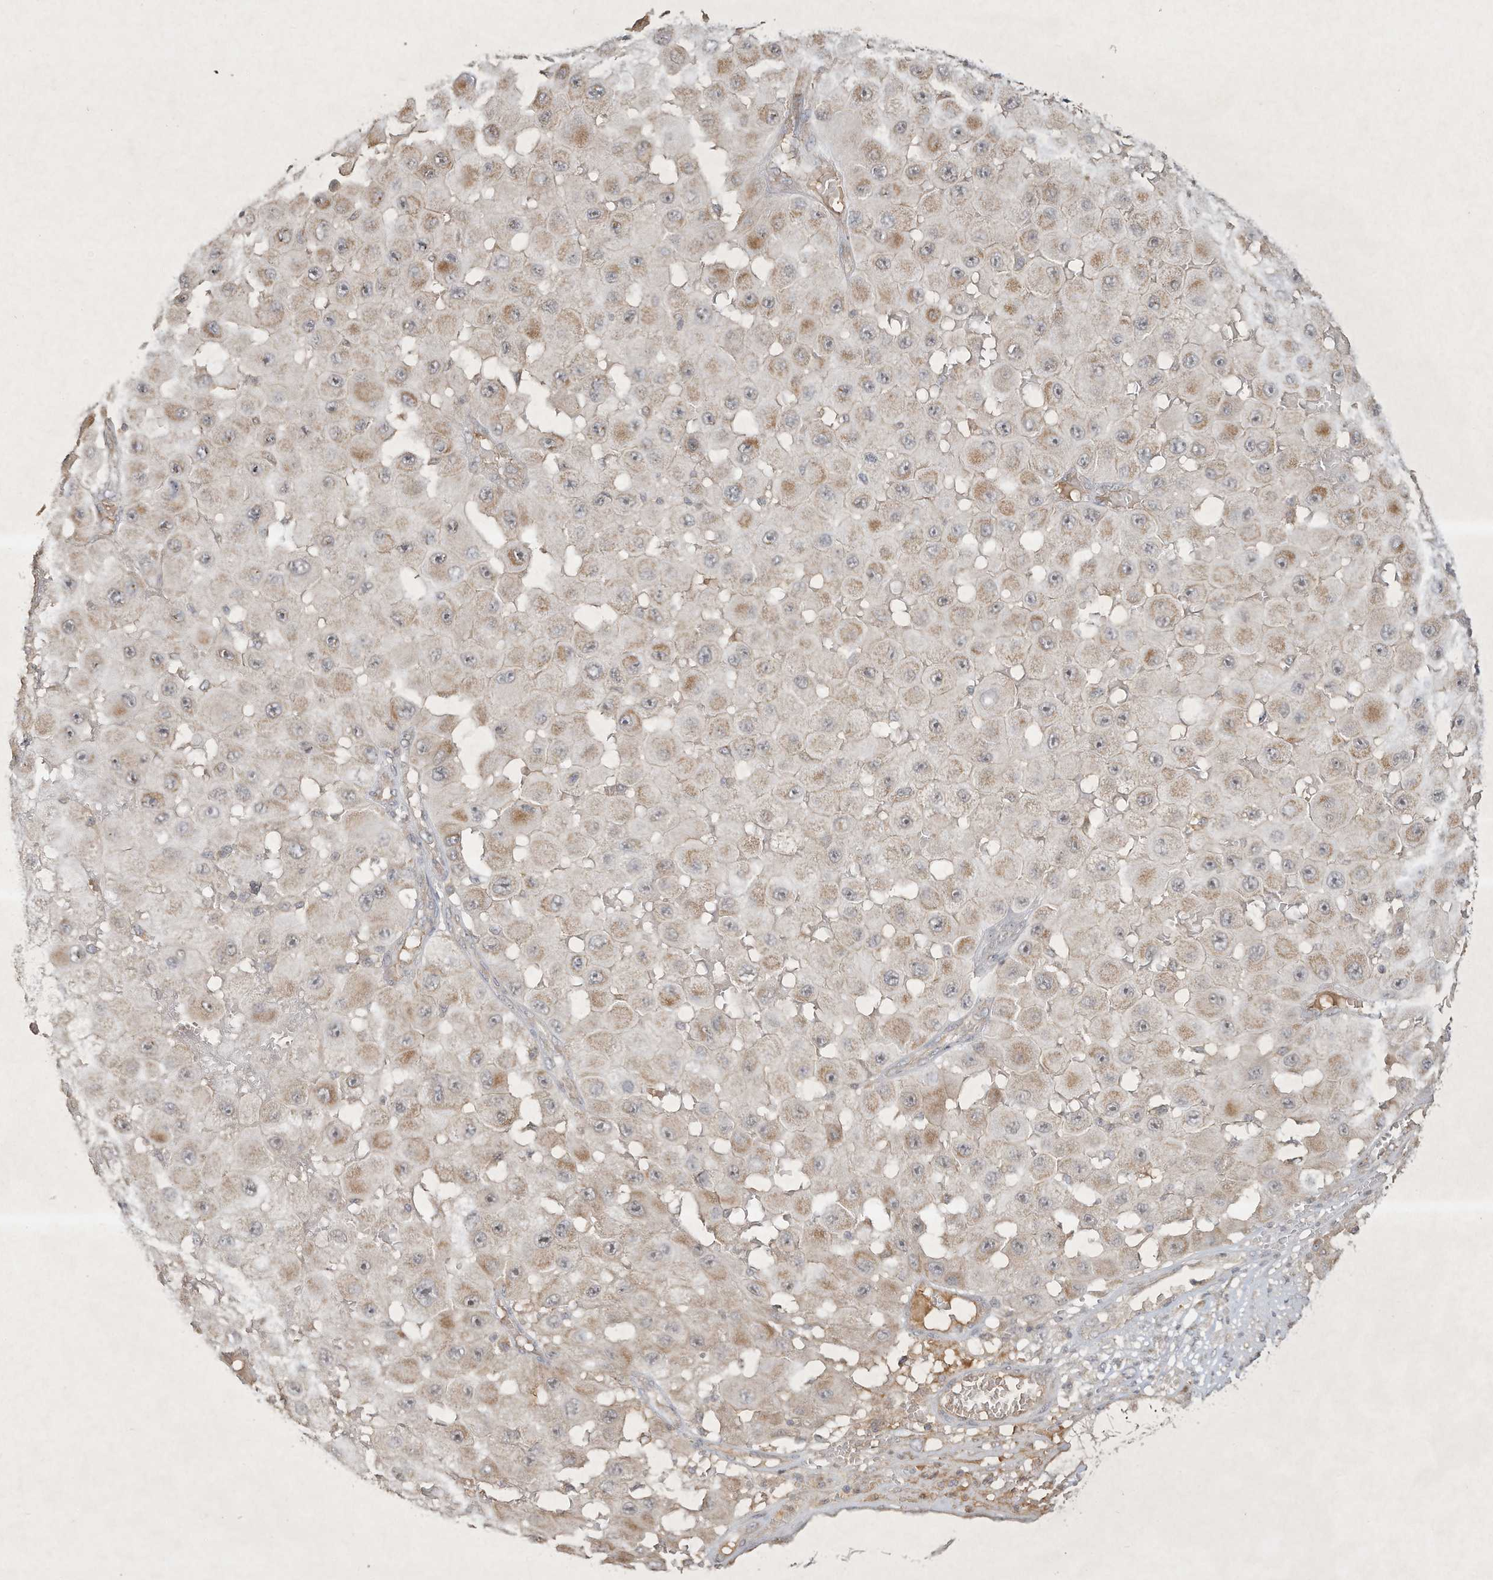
{"staining": {"intensity": "weak", "quantity": "25%-75%", "location": "cytoplasmic/membranous"}, "tissue": "melanoma", "cell_type": "Tumor cells", "image_type": "cancer", "snomed": [{"axis": "morphology", "description": "Malignant melanoma, NOS"}, {"axis": "topography", "description": "Skin"}], "caption": "Malignant melanoma tissue displays weak cytoplasmic/membranous positivity in about 25%-75% of tumor cells, visualized by immunohistochemistry.", "gene": "BTRC", "patient": {"sex": "female", "age": 81}}